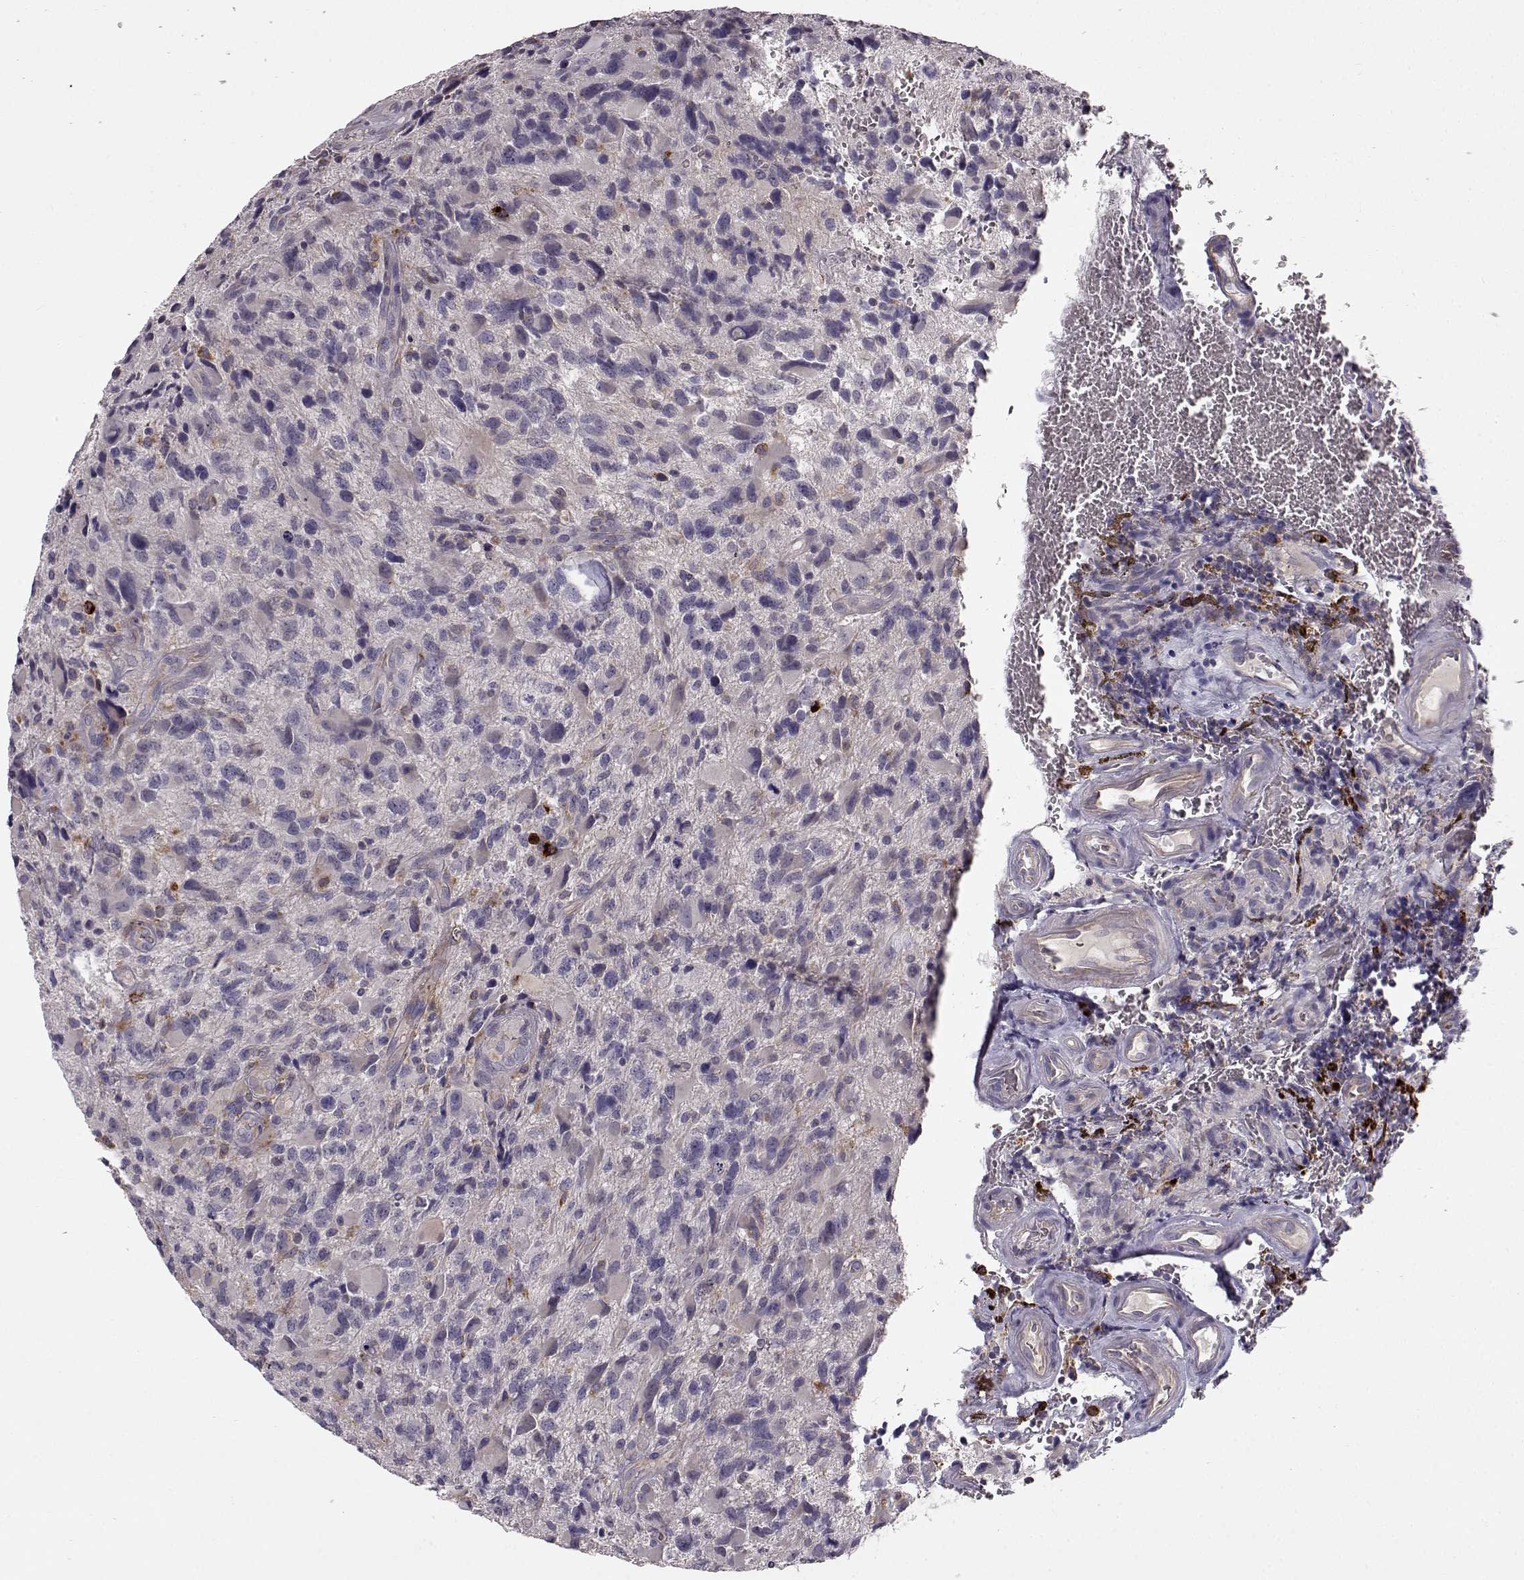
{"staining": {"intensity": "negative", "quantity": "none", "location": "none"}, "tissue": "glioma", "cell_type": "Tumor cells", "image_type": "cancer", "snomed": [{"axis": "morphology", "description": "Glioma, malignant, NOS"}, {"axis": "morphology", "description": "Glioma, malignant, High grade"}, {"axis": "topography", "description": "Brain"}], "caption": "Histopathology image shows no protein expression in tumor cells of glioma (malignant) tissue. (DAB immunohistochemistry visualized using brightfield microscopy, high magnification).", "gene": "CCNF", "patient": {"sex": "female", "age": 71}}